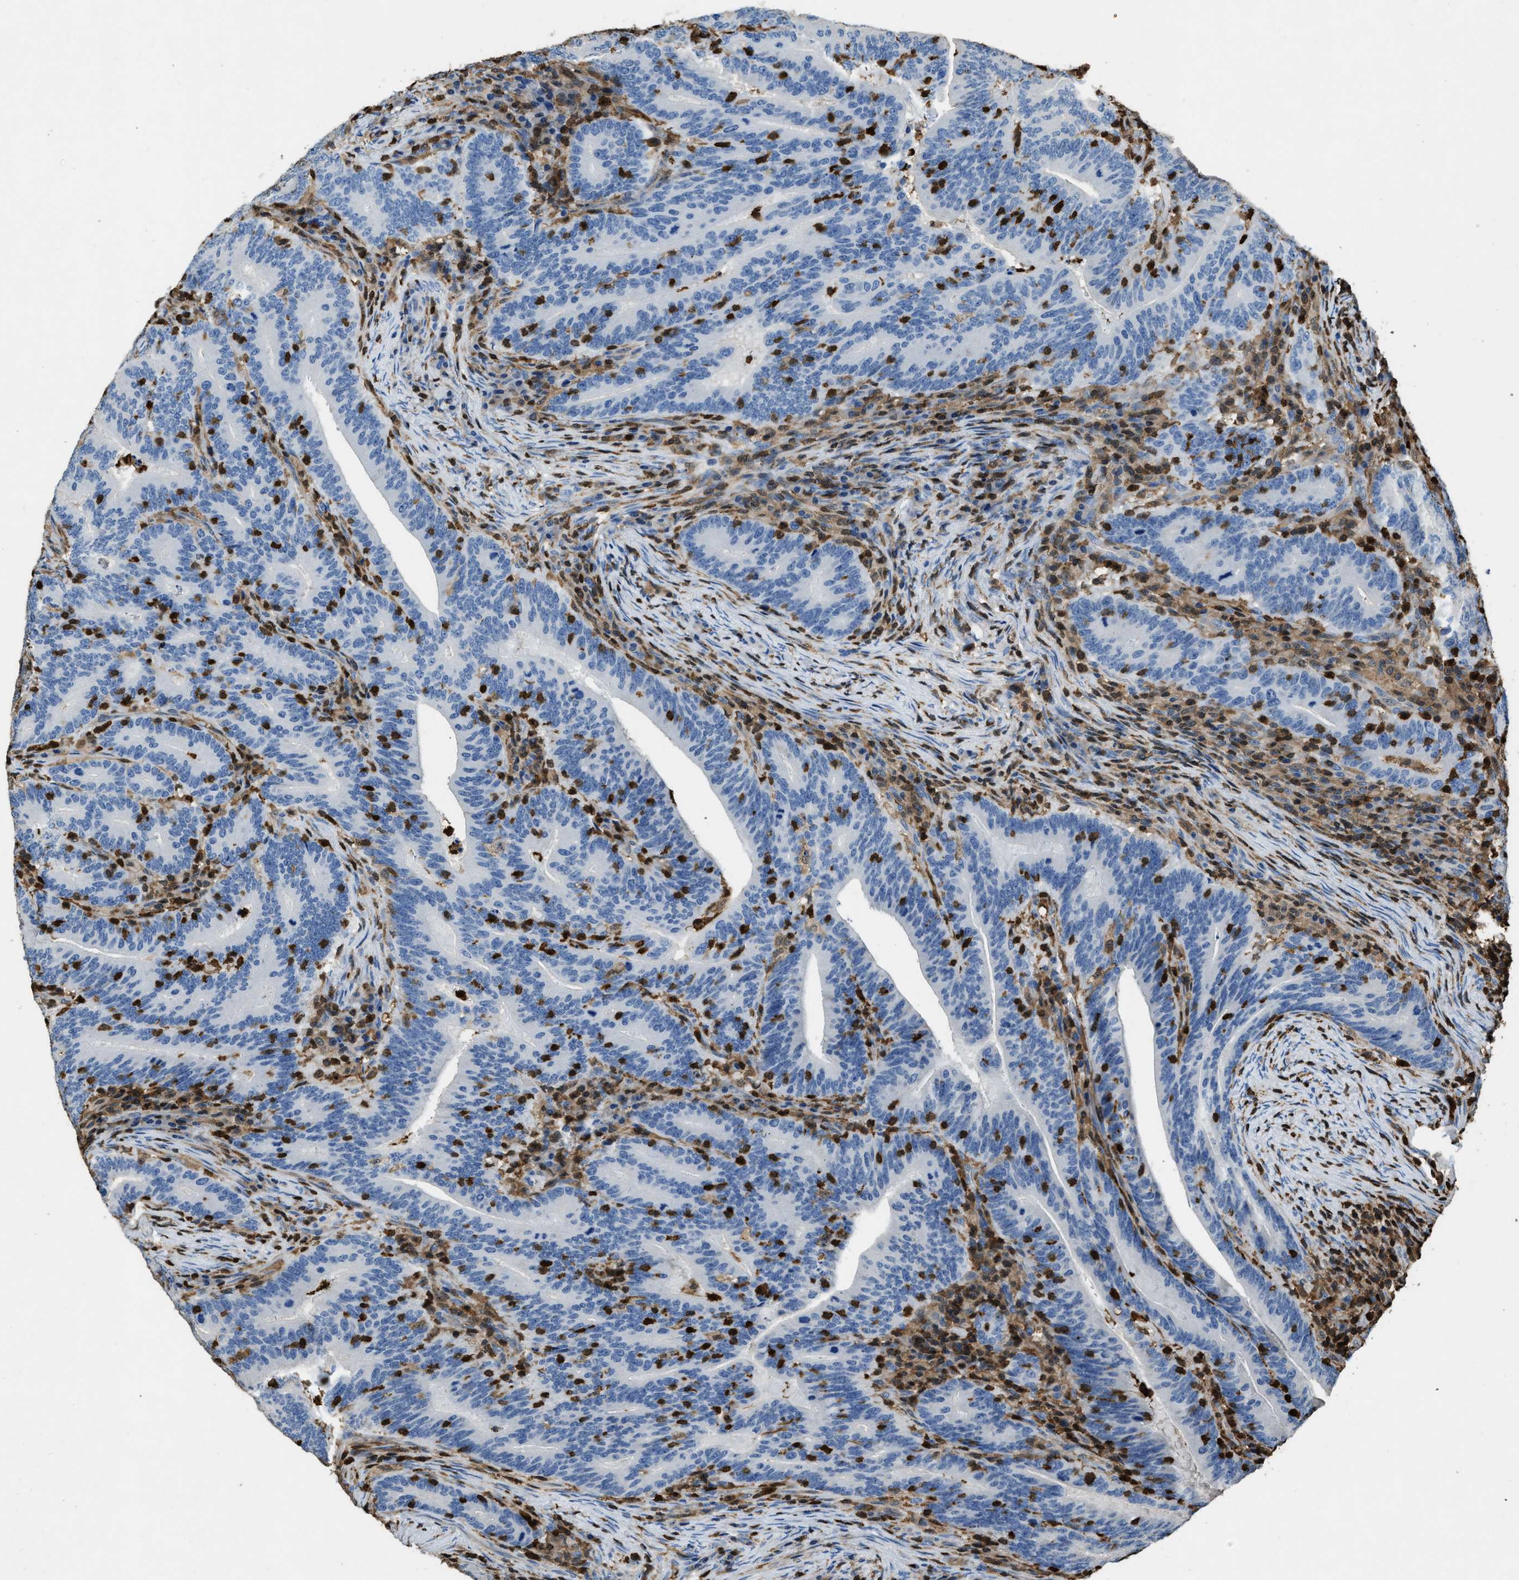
{"staining": {"intensity": "negative", "quantity": "none", "location": "none"}, "tissue": "colorectal cancer", "cell_type": "Tumor cells", "image_type": "cancer", "snomed": [{"axis": "morphology", "description": "Adenocarcinoma, NOS"}, {"axis": "topography", "description": "Colon"}], "caption": "This micrograph is of colorectal cancer (adenocarcinoma) stained with immunohistochemistry to label a protein in brown with the nuclei are counter-stained blue. There is no expression in tumor cells.", "gene": "ARHGDIB", "patient": {"sex": "female", "age": 66}}